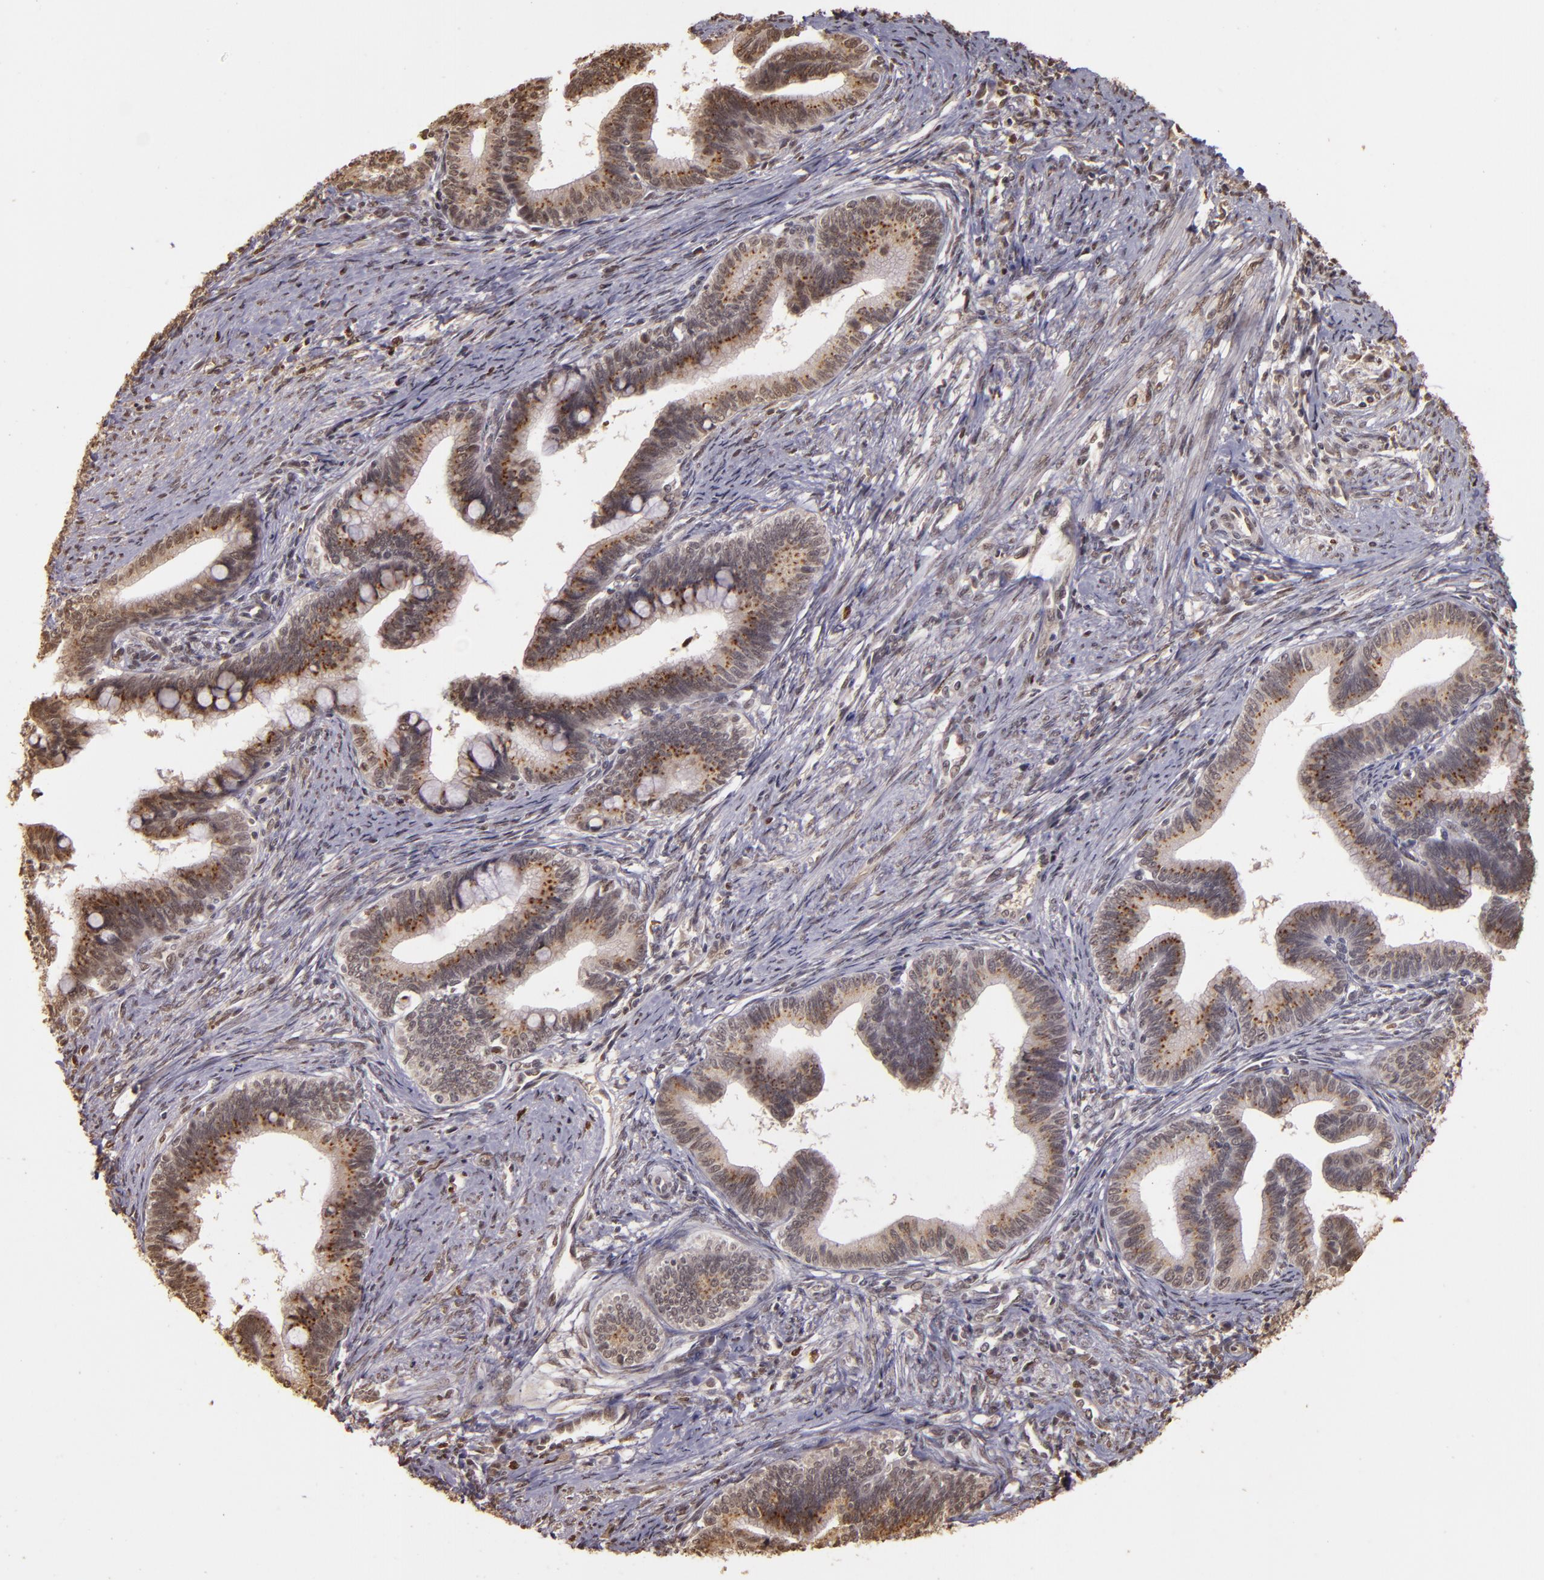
{"staining": {"intensity": "weak", "quantity": ">75%", "location": "cytoplasmic/membranous,nuclear"}, "tissue": "cervical cancer", "cell_type": "Tumor cells", "image_type": "cancer", "snomed": [{"axis": "morphology", "description": "Adenocarcinoma, NOS"}, {"axis": "topography", "description": "Cervix"}], "caption": "Cervical cancer (adenocarcinoma) stained for a protein demonstrates weak cytoplasmic/membranous and nuclear positivity in tumor cells.", "gene": "CUL1", "patient": {"sex": "female", "age": 36}}